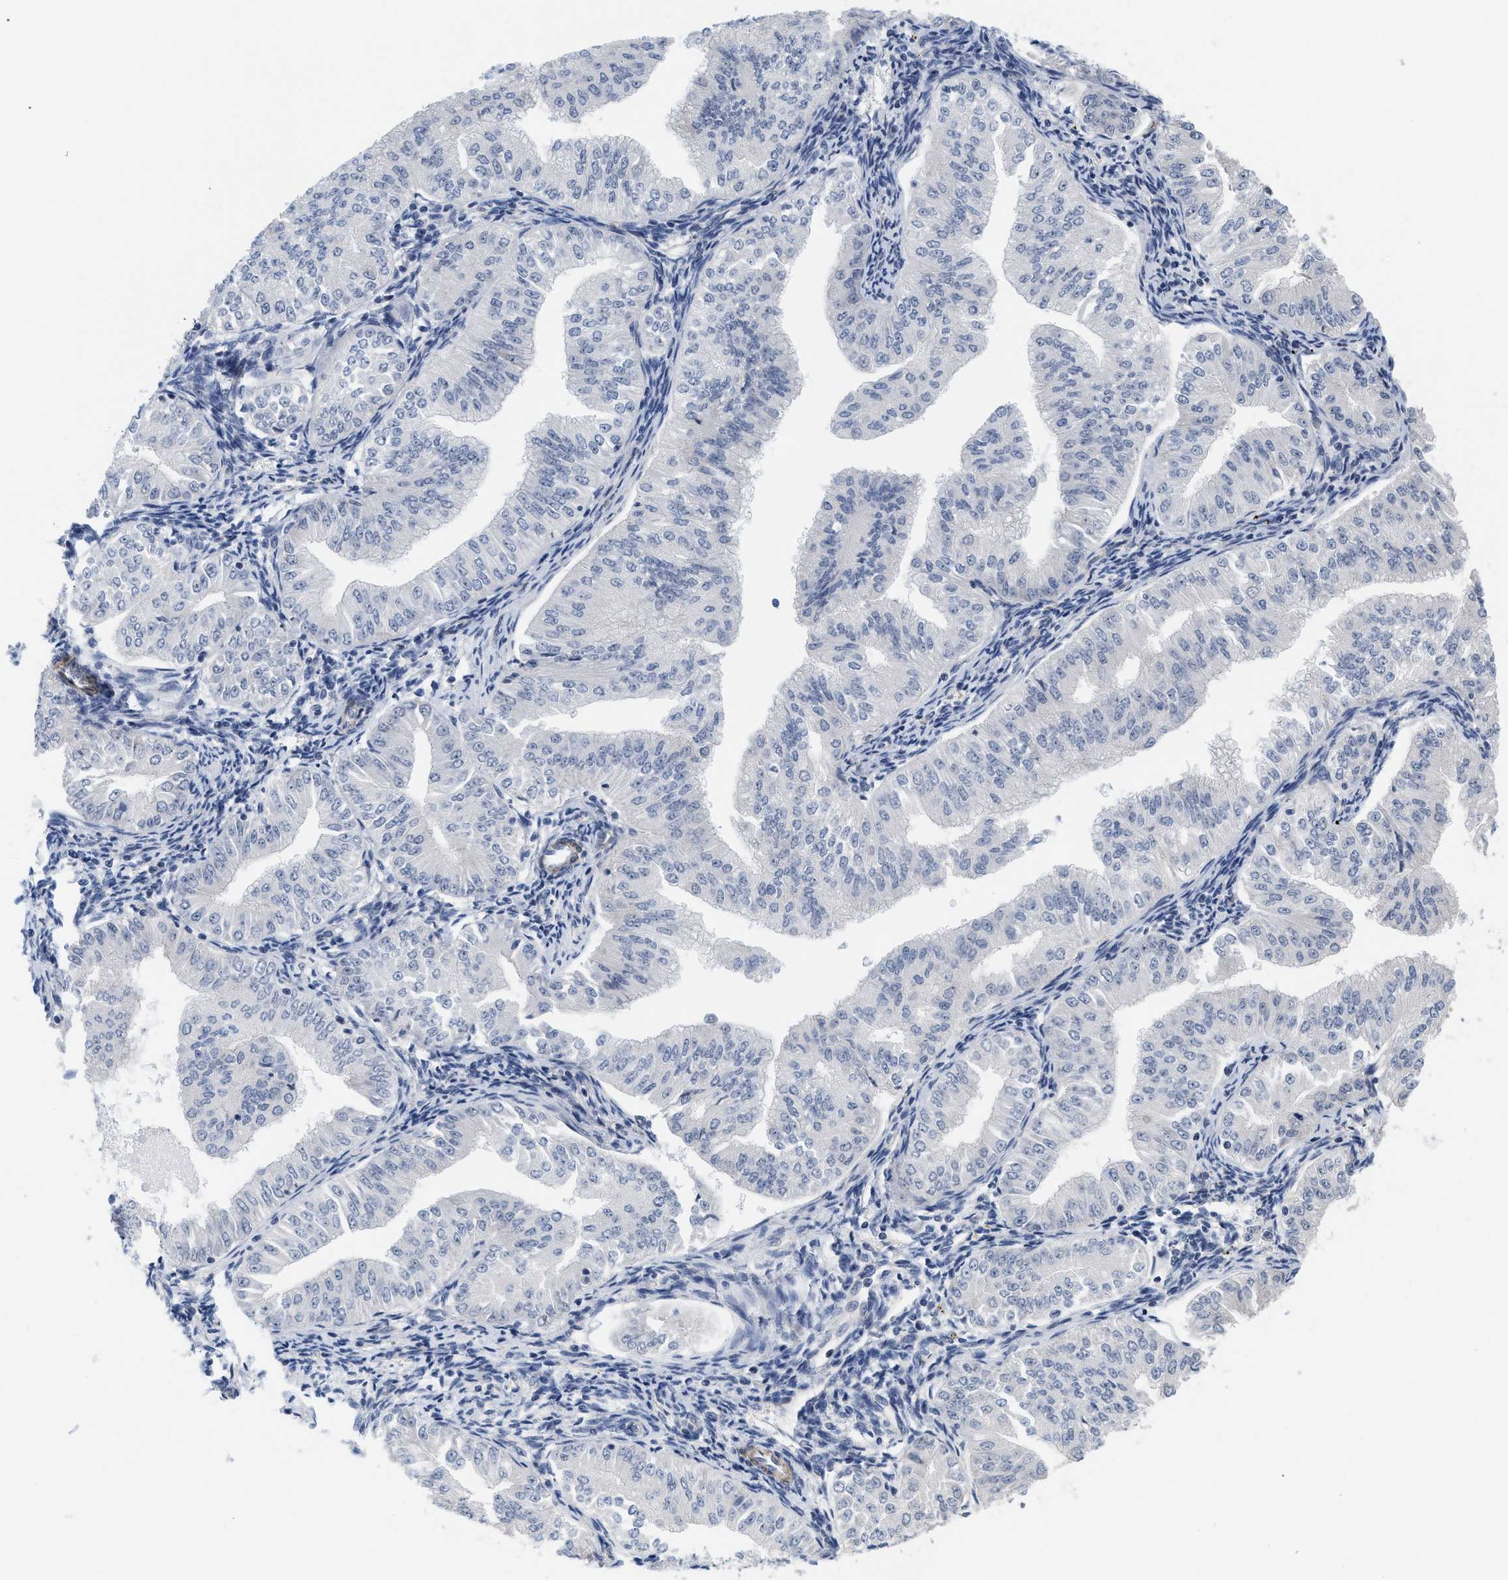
{"staining": {"intensity": "negative", "quantity": "none", "location": "none"}, "tissue": "endometrial cancer", "cell_type": "Tumor cells", "image_type": "cancer", "snomed": [{"axis": "morphology", "description": "Normal tissue, NOS"}, {"axis": "morphology", "description": "Adenocarcinoma, NOS"}, {"axis": "topography", "description": "Endometrium"}], "caption": "Tumor cells show no significant expression in endometrial cancer.", "gene": "GPRASP2", "patient": {"sex": "female", "age": 53}}